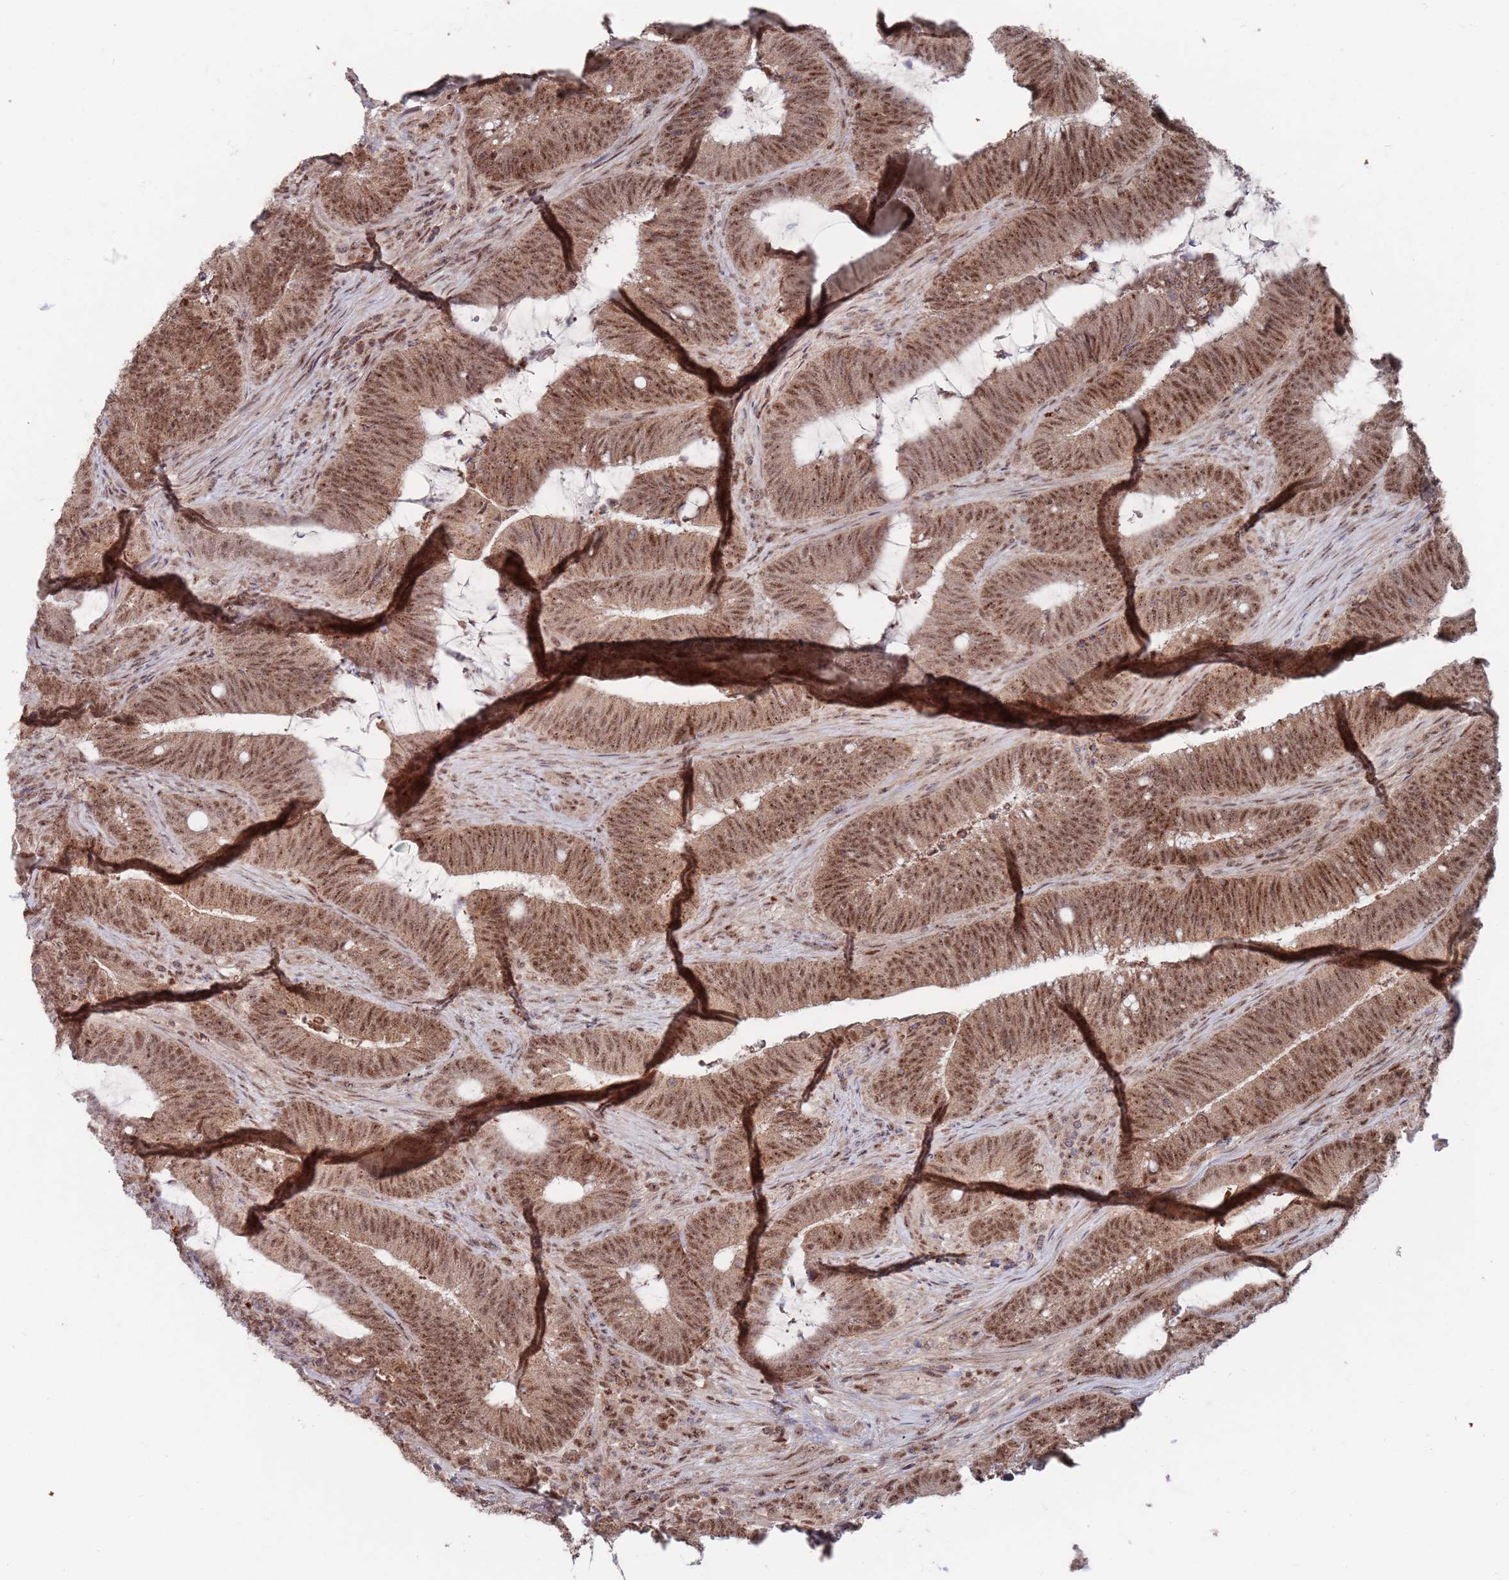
{"staining": {"intensity": "moderate", "quantity": ">75%", "location": "nuclear"}, "tissue": "colorectal cancer", "cell_type": "Tumor cells", "image_type": "cancer", "snomed": [{"axis": "morphology", "description": "Adenocarcinoma, NOS"}, {"axis": "topography", "description": "Colon"}], "caption": "Colorectal cancer (adenocarcinoma) was stained to show a protein in brown. There is medium levels of moderate nuclear positivity in approximately >75% of tumor cells.", "gene": "RPP25", "patient": {"sex": "female", "age": 43}}